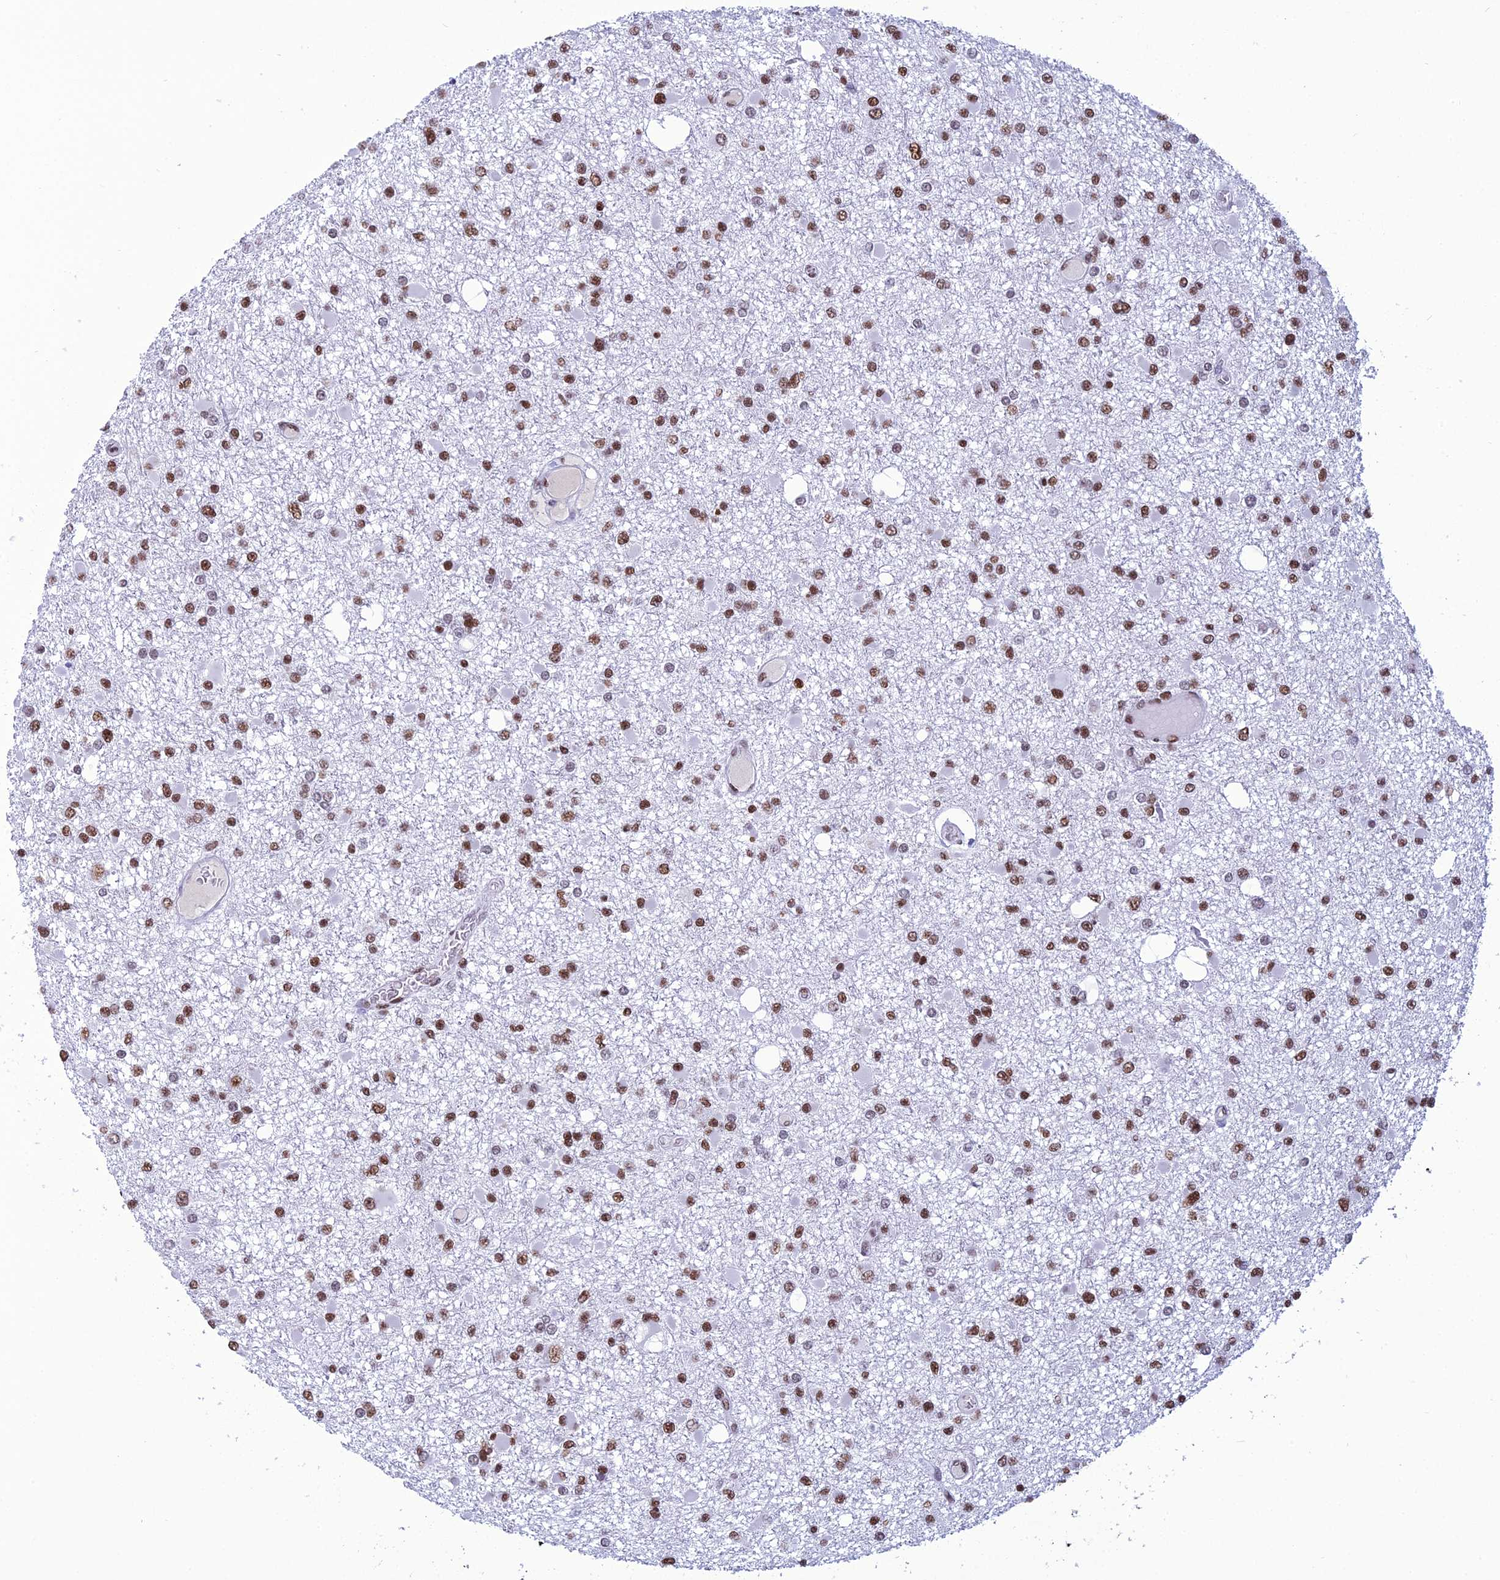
{"staining": {"intensity": "moderate", "quantity": ">75%", "location": "nuclear"}, "tissue": "glioma", "cell_type": "Tumor cells", "image_type": "cancer", "snomed": [{"axis": "morphology", "description": "Glioma, malignant, Low grade"}, {"axis": "topography", "description": "Brain"}], "caption": "About >75% of tumor cells in human malignant glioma (low-grade) display moderate nuclear protein expression as visualized by brown immunohistochemical staining.", "gene": "PRAMEF12", "patient": {"sex": "female", "age": 22}}